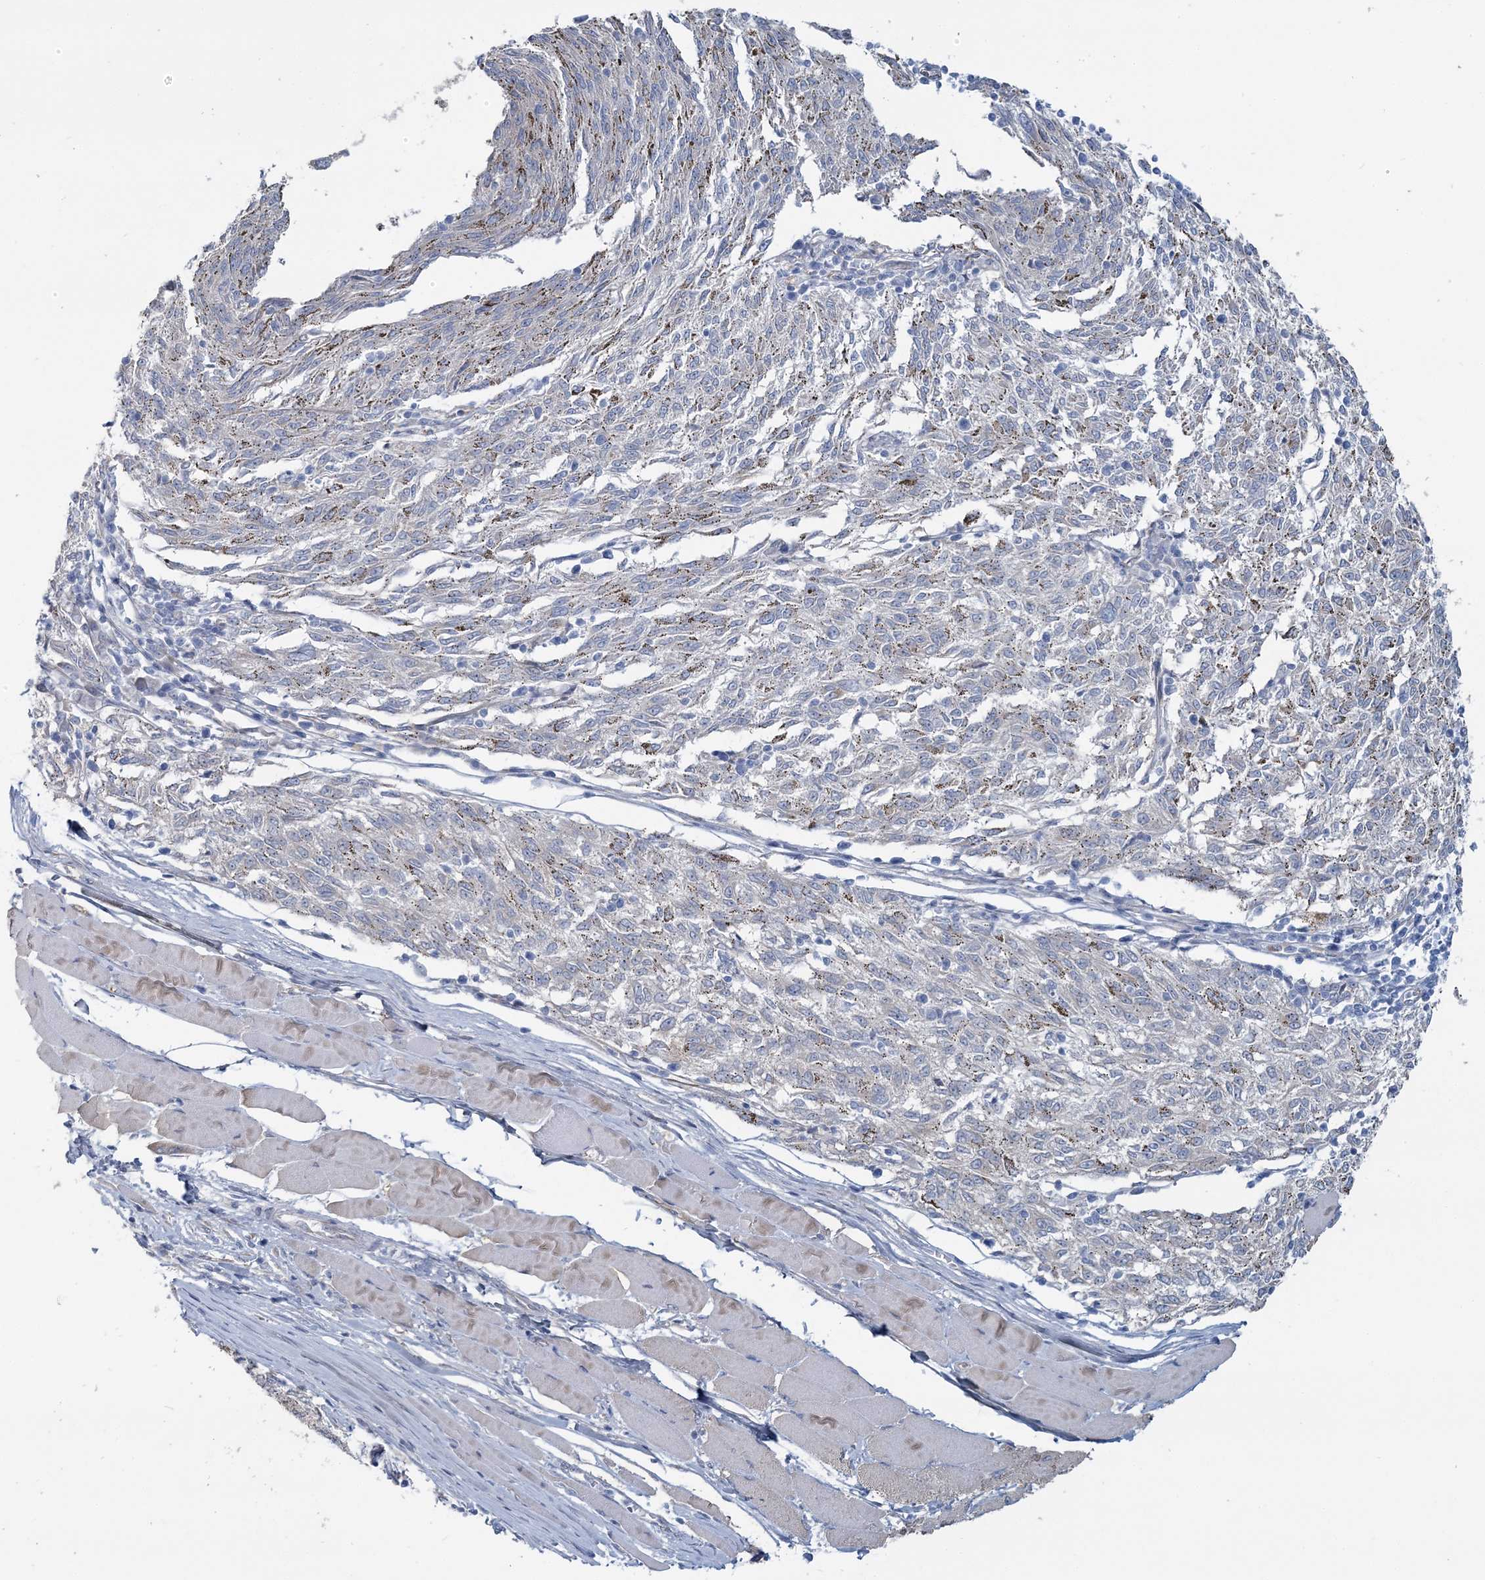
{"staining": {"intensity": "negative", "quantity": "none", "location": "none"}, "tissue": "melanoma", "cell_type": "Tumor cells", "image_type": "cancer", "snomed": [{"axis": "morphology", "description": "Malignant melanoma, NOS"}, {"axis": "topography", "description": "Skin"}], "caption": "This micrograph is of malignant melanoma stained with immunohistochemistry (IHC) to label a protein in brown with the nuclei are counter-stained blue. There is no expression in tumor cells.", "gene": "CMBL", "patient": {"sex": "female", "age": 72}}